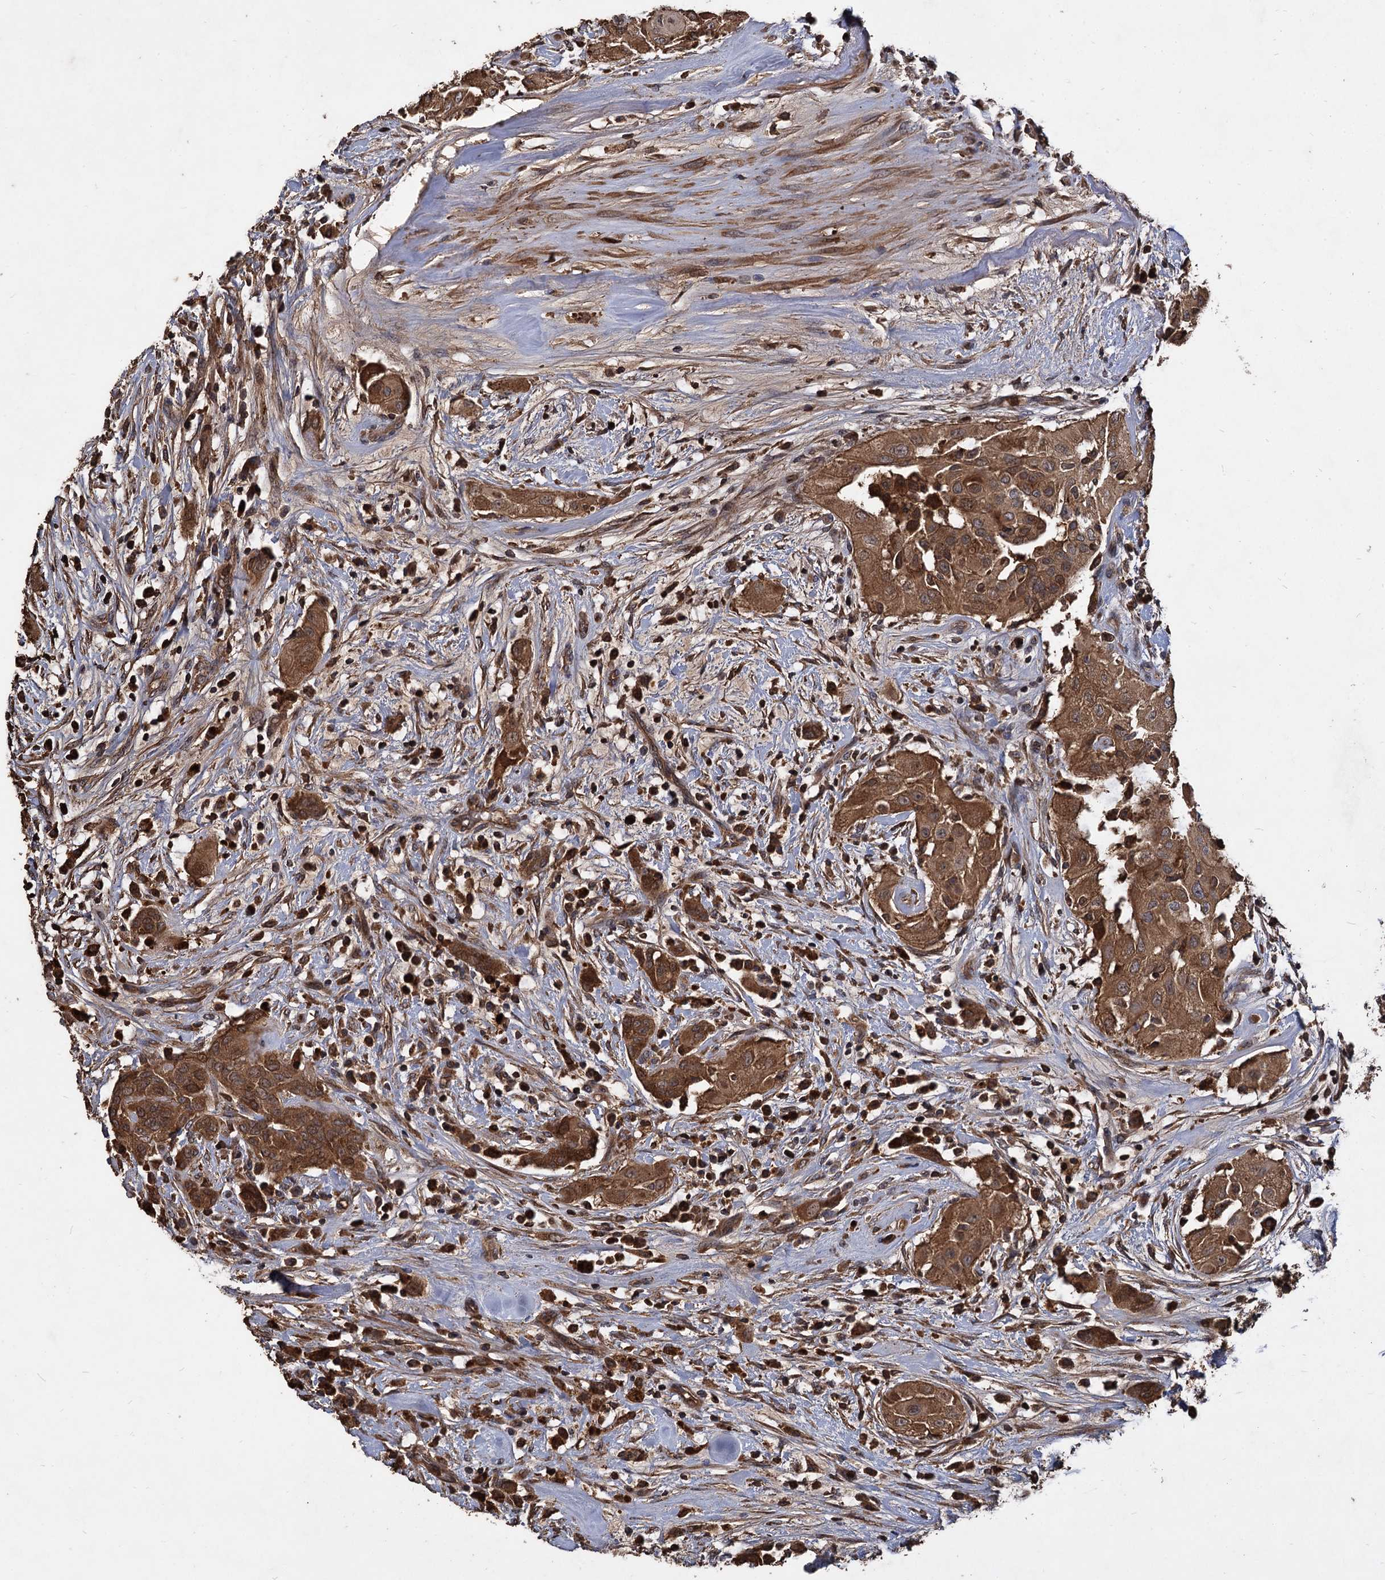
{"staining": {"intensity": "strong", "quantity": ">75%", "location": "cytoplasmic/membranous"}, "tissue": "thyroid cancer", "cell_type": "Tumor cells", "image_type": "cancer", "snomed": [{"axis": "morphology", "description": "Papillary adenocarcinoma, NOS"}, {"axis": "topography", "description": "Thyroid gland"}], "caption": "Protein positivity by immunohistochemistry (IHC) reveals strong cytoplasmic/membranous staining in about >75% of tumor cells in thyroid cancer. (IHC, brightfield microscopy, high magnification).", "gene": "GCLC", "patient": {"sex": "female", "age": 59}}